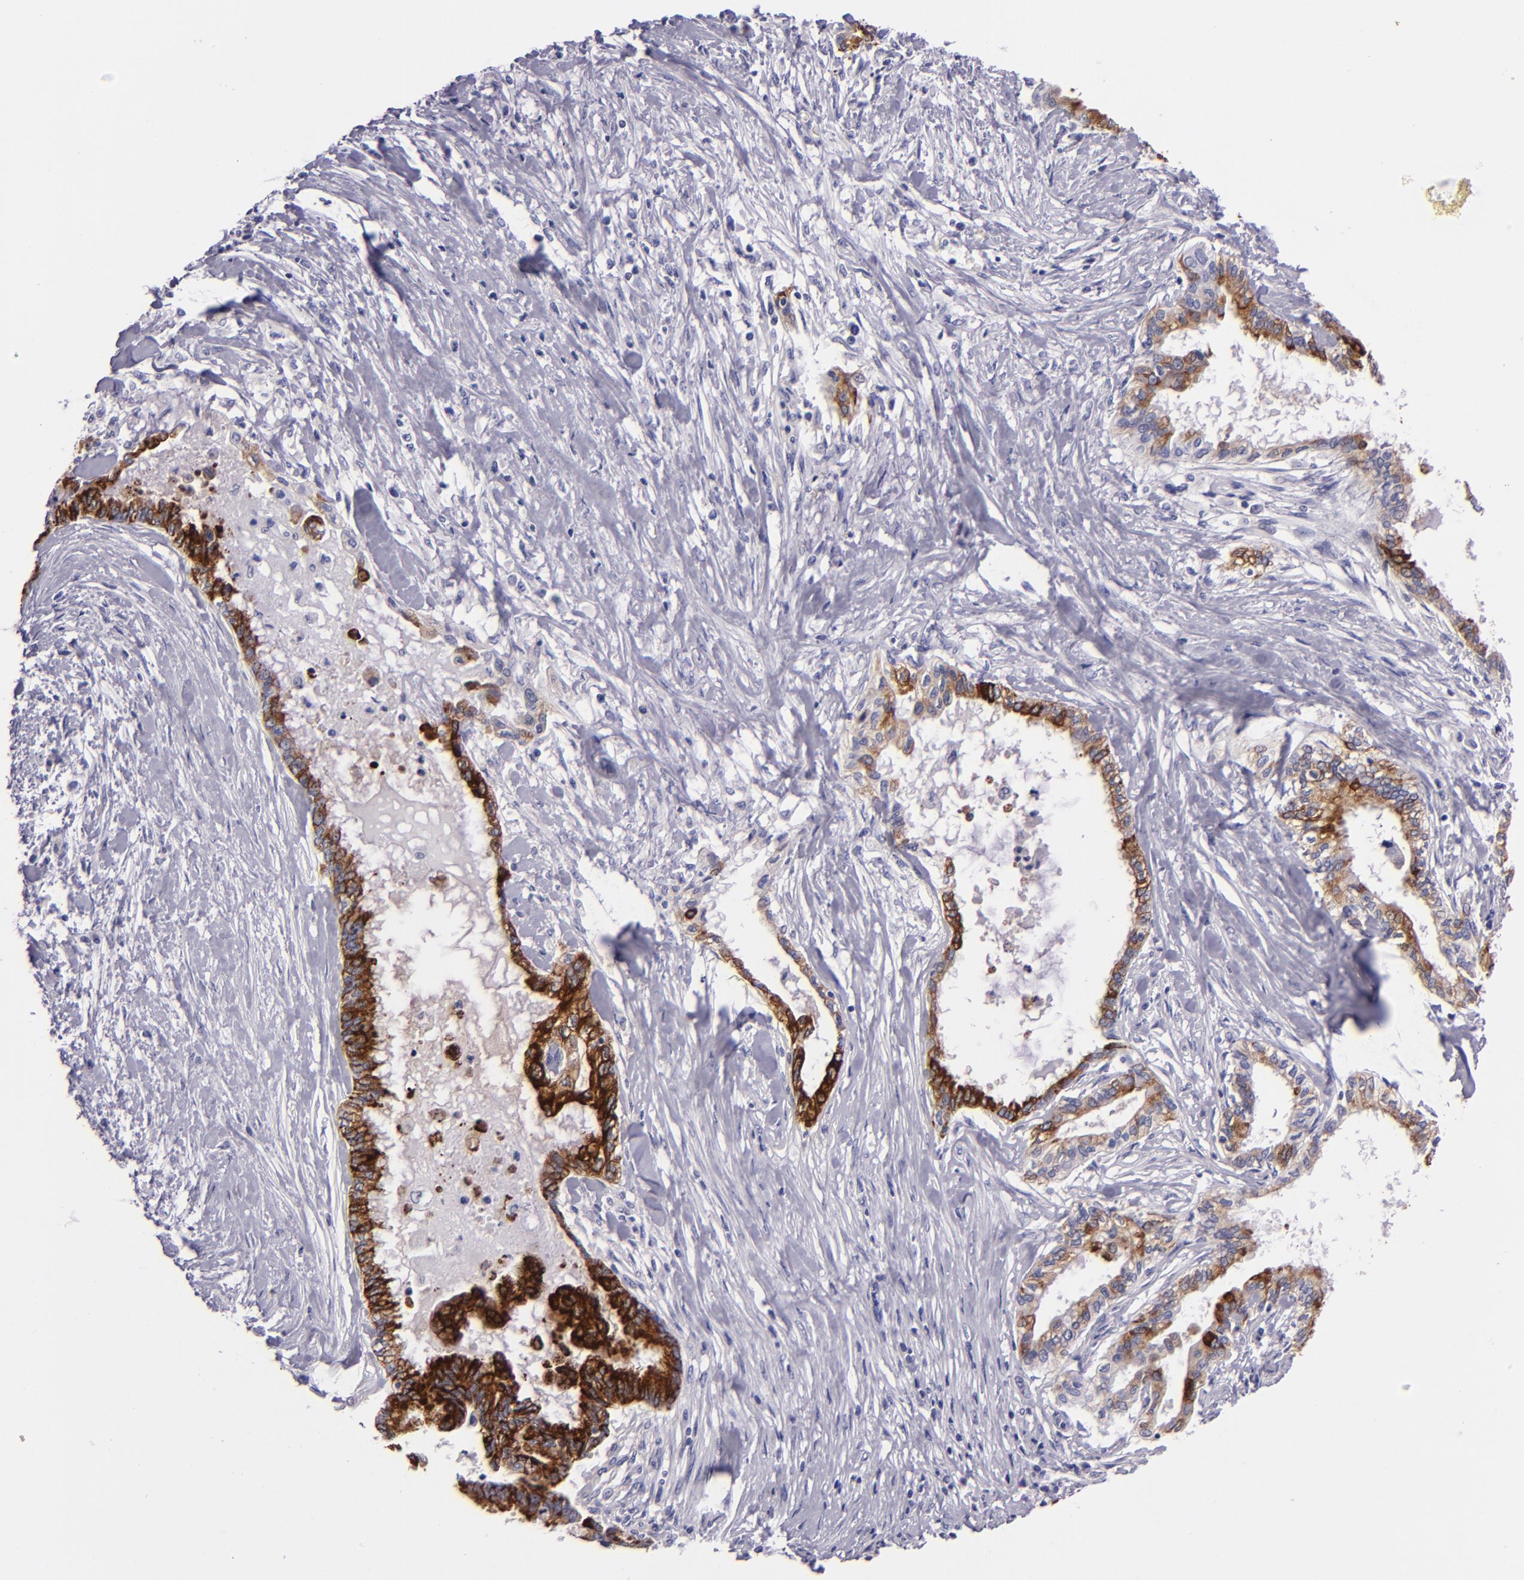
{"staining": {"intensity": "strong", "quantity": "25%-75%", "location": "cytoplasmic/membranous"}, "tissue": "pancreatic cancer", "cell_type": "Tumor cells", "image_type": "cancer", "snomed": [{"axis": "morphology", "description": "Adenocarcinoma, NOS"}, {"axis": "topography", "description": "Pancreas"}], "caption": "This is a histology image of immunohistochemistry (IHC) staining of pancreatic cancer, which shows strong expression in the cytoplasmic/membranous of tumor cells.", "gene": "MUC5AC", "patient": {"sex": "female", "age": 64}}